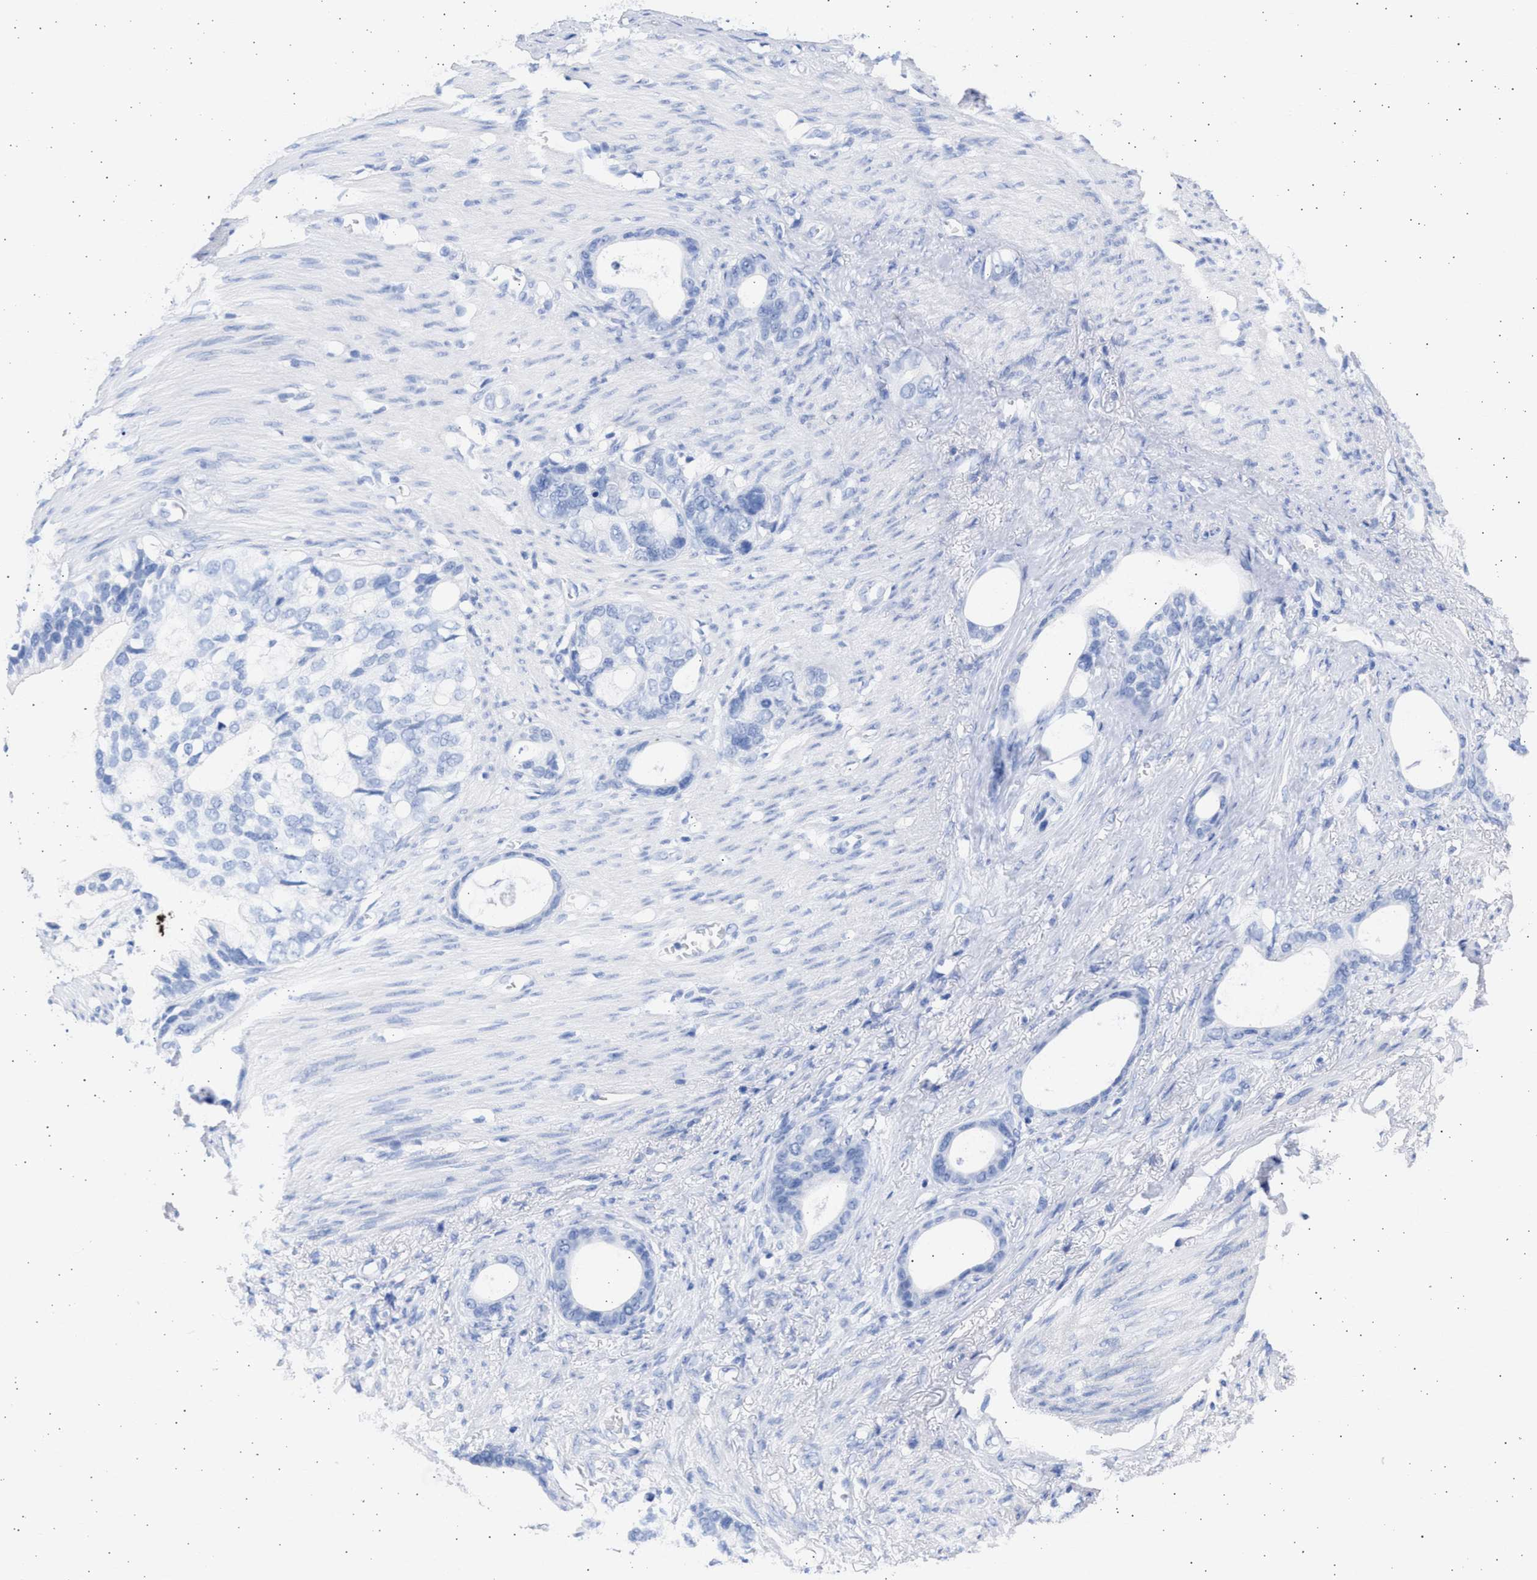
{"staining": {"intensity": "negative", "quantity": "none", "location": "none"}, "tissue": "stomach cancer", "cell_type": "Tumor cells", "image_type": "cancer", "snomed": [{"axis": "morphology", "description": "Adenocarcinoma, NOS"}, {"axis": "topography", "description": "Stomach"}], "caption": "Immunohistochemistry (IHC) of human stomach adenocarcinoma displays no expression in tumor cells.", "gene": "ALDOC", "patient": {"sex": "female", "age": 75}}